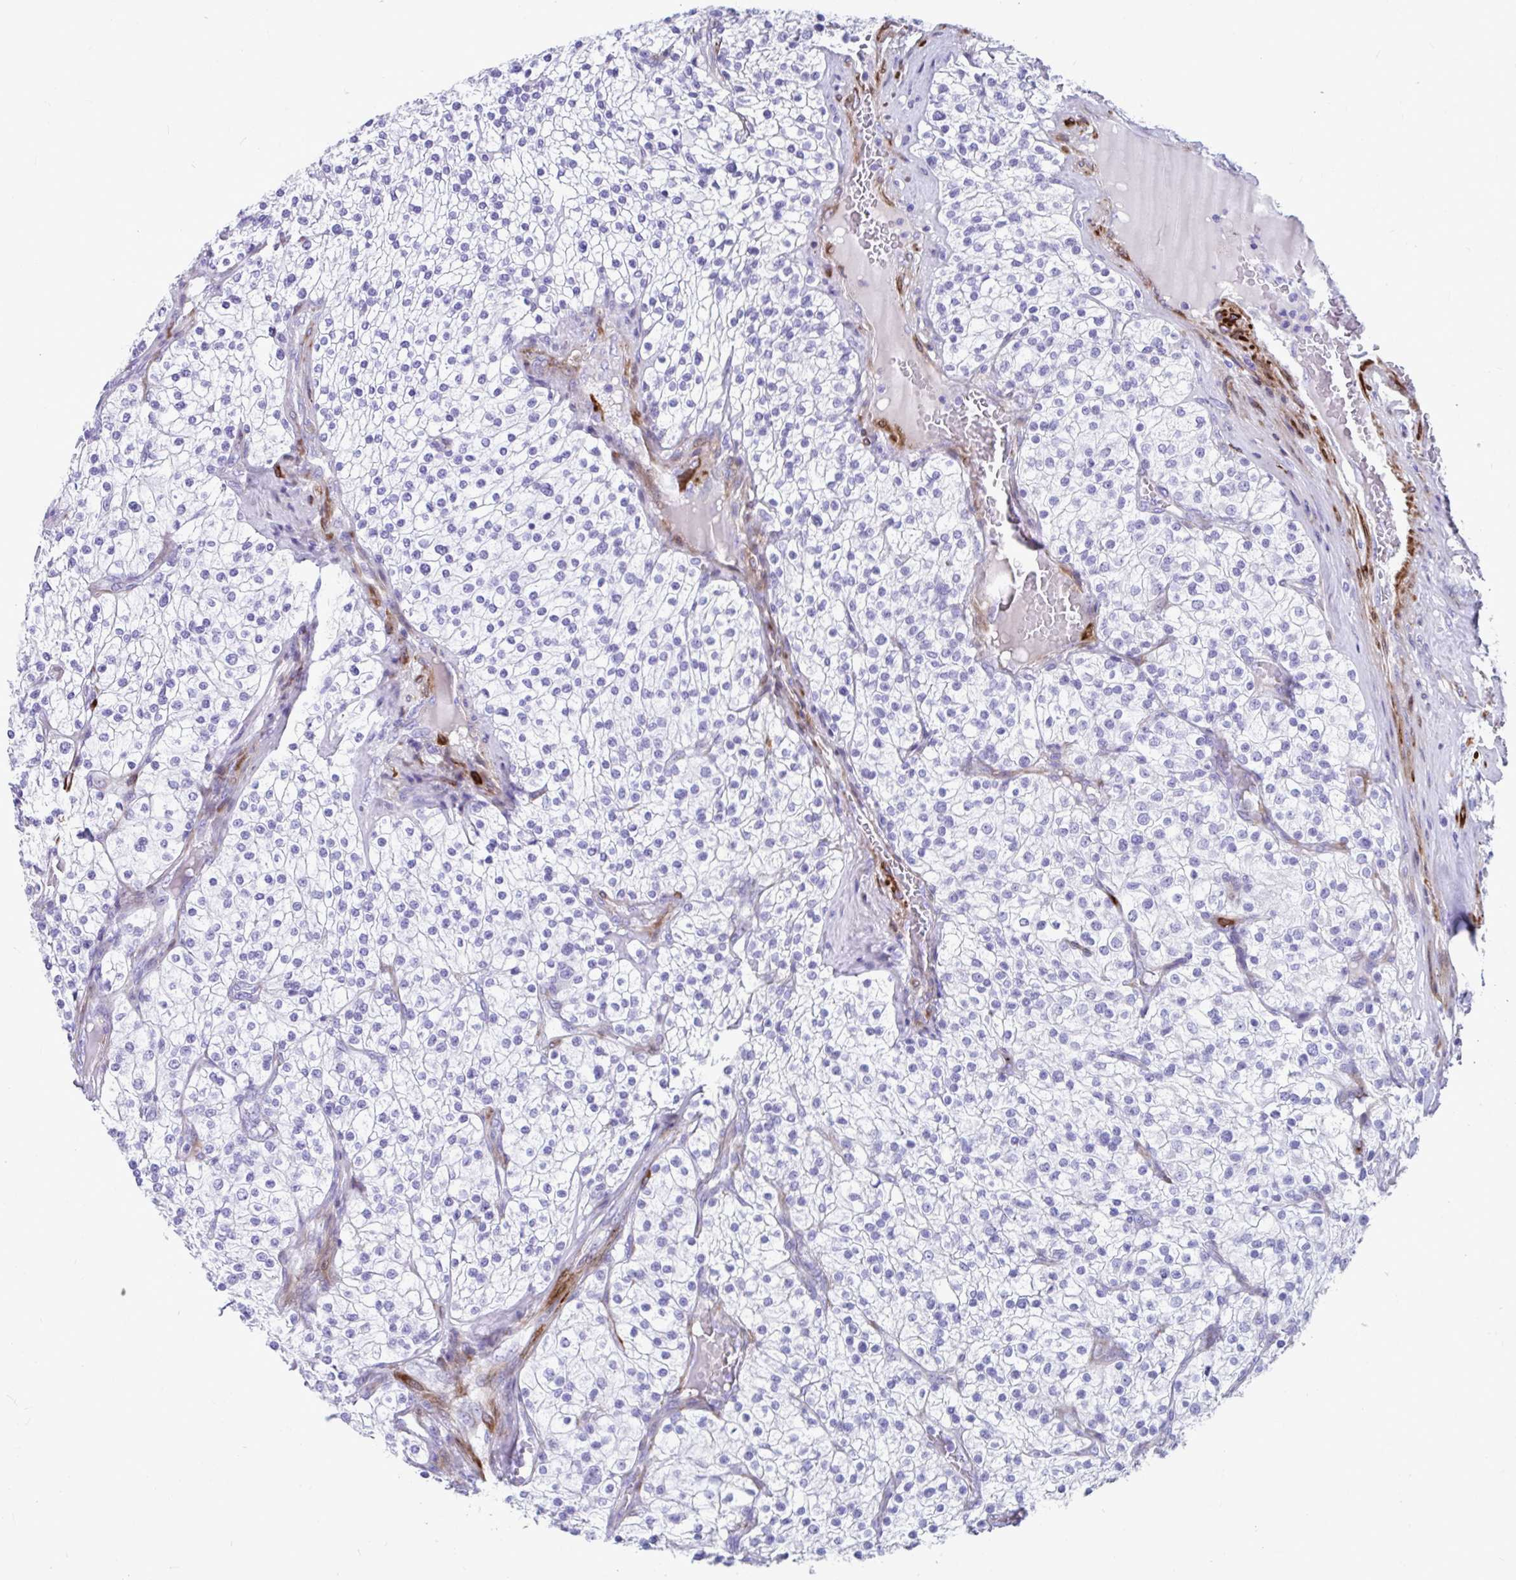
{"staining": {"intensity": "negative", "quantity": "none", "location": "none"}, "tissue": "renal cancer", "cell_type": "Tumor cells", "image_type": "cancer", "snomed": [{"axis": "morphology", "description": "Adenocarcinoma, NOS"}, {"axis": "topography", "description": "Kidney"}], "caption": "Tumor cells are negative for brown protein staining in adenocarcinoma (renal).", "gene": "GRXCR2", "patient": {"sex": "male", "age": 80}}